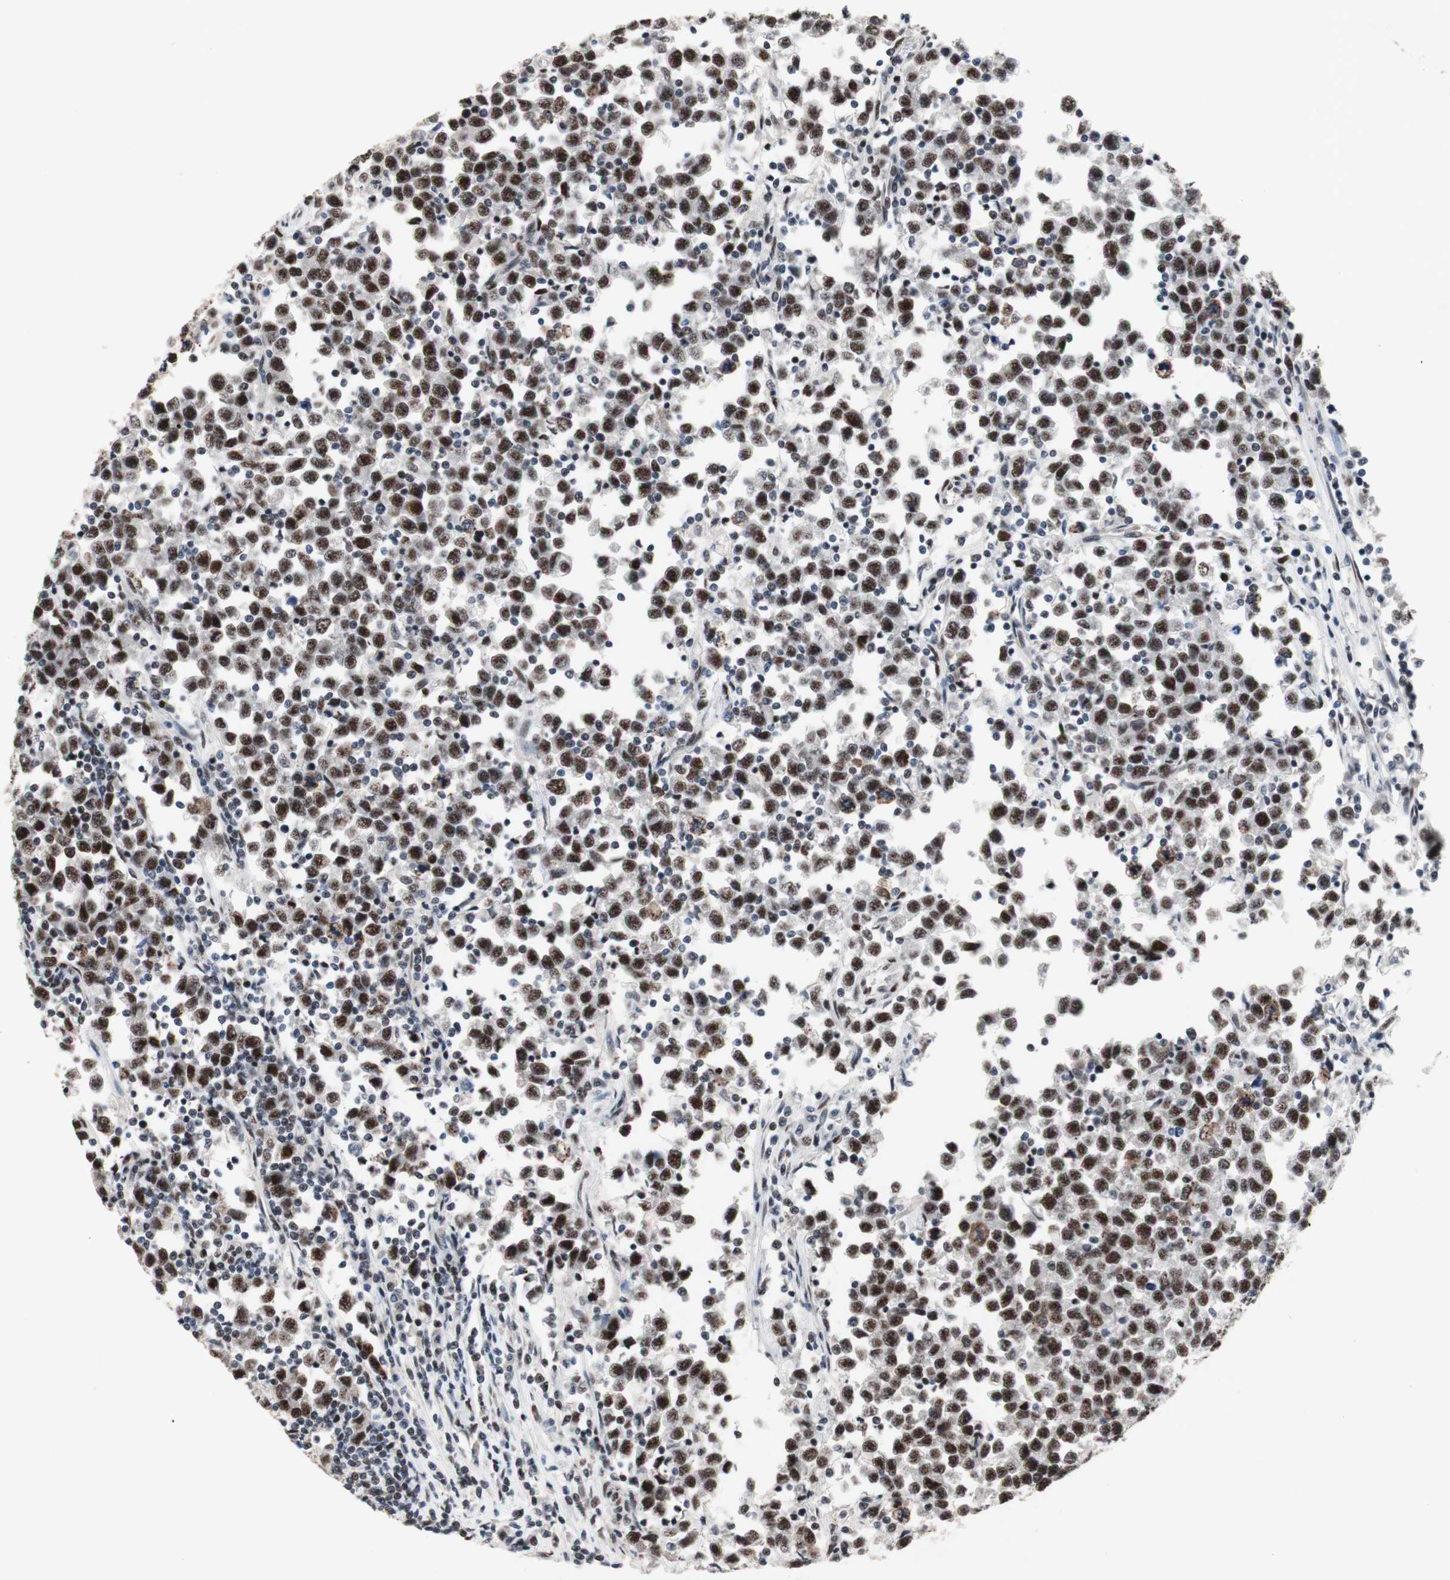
{"staining": {"intensity": "strong", "quantity": ">75%", "location": "nuclear"}, "tissue": "testis cancer", "cell_type": "Tumor cells", "image_type": "cancer", "snomed": [{"axis": "morphology", "description": "Seminoma, NOS"}, {"axis": "topography", "description": "Testis"}], "caption": "Tumor cells show strong nuclear expression in about >75% of cells in testis cancer.", "gene": "TLE1", "patient": {"sex": "male", "age": 43}}